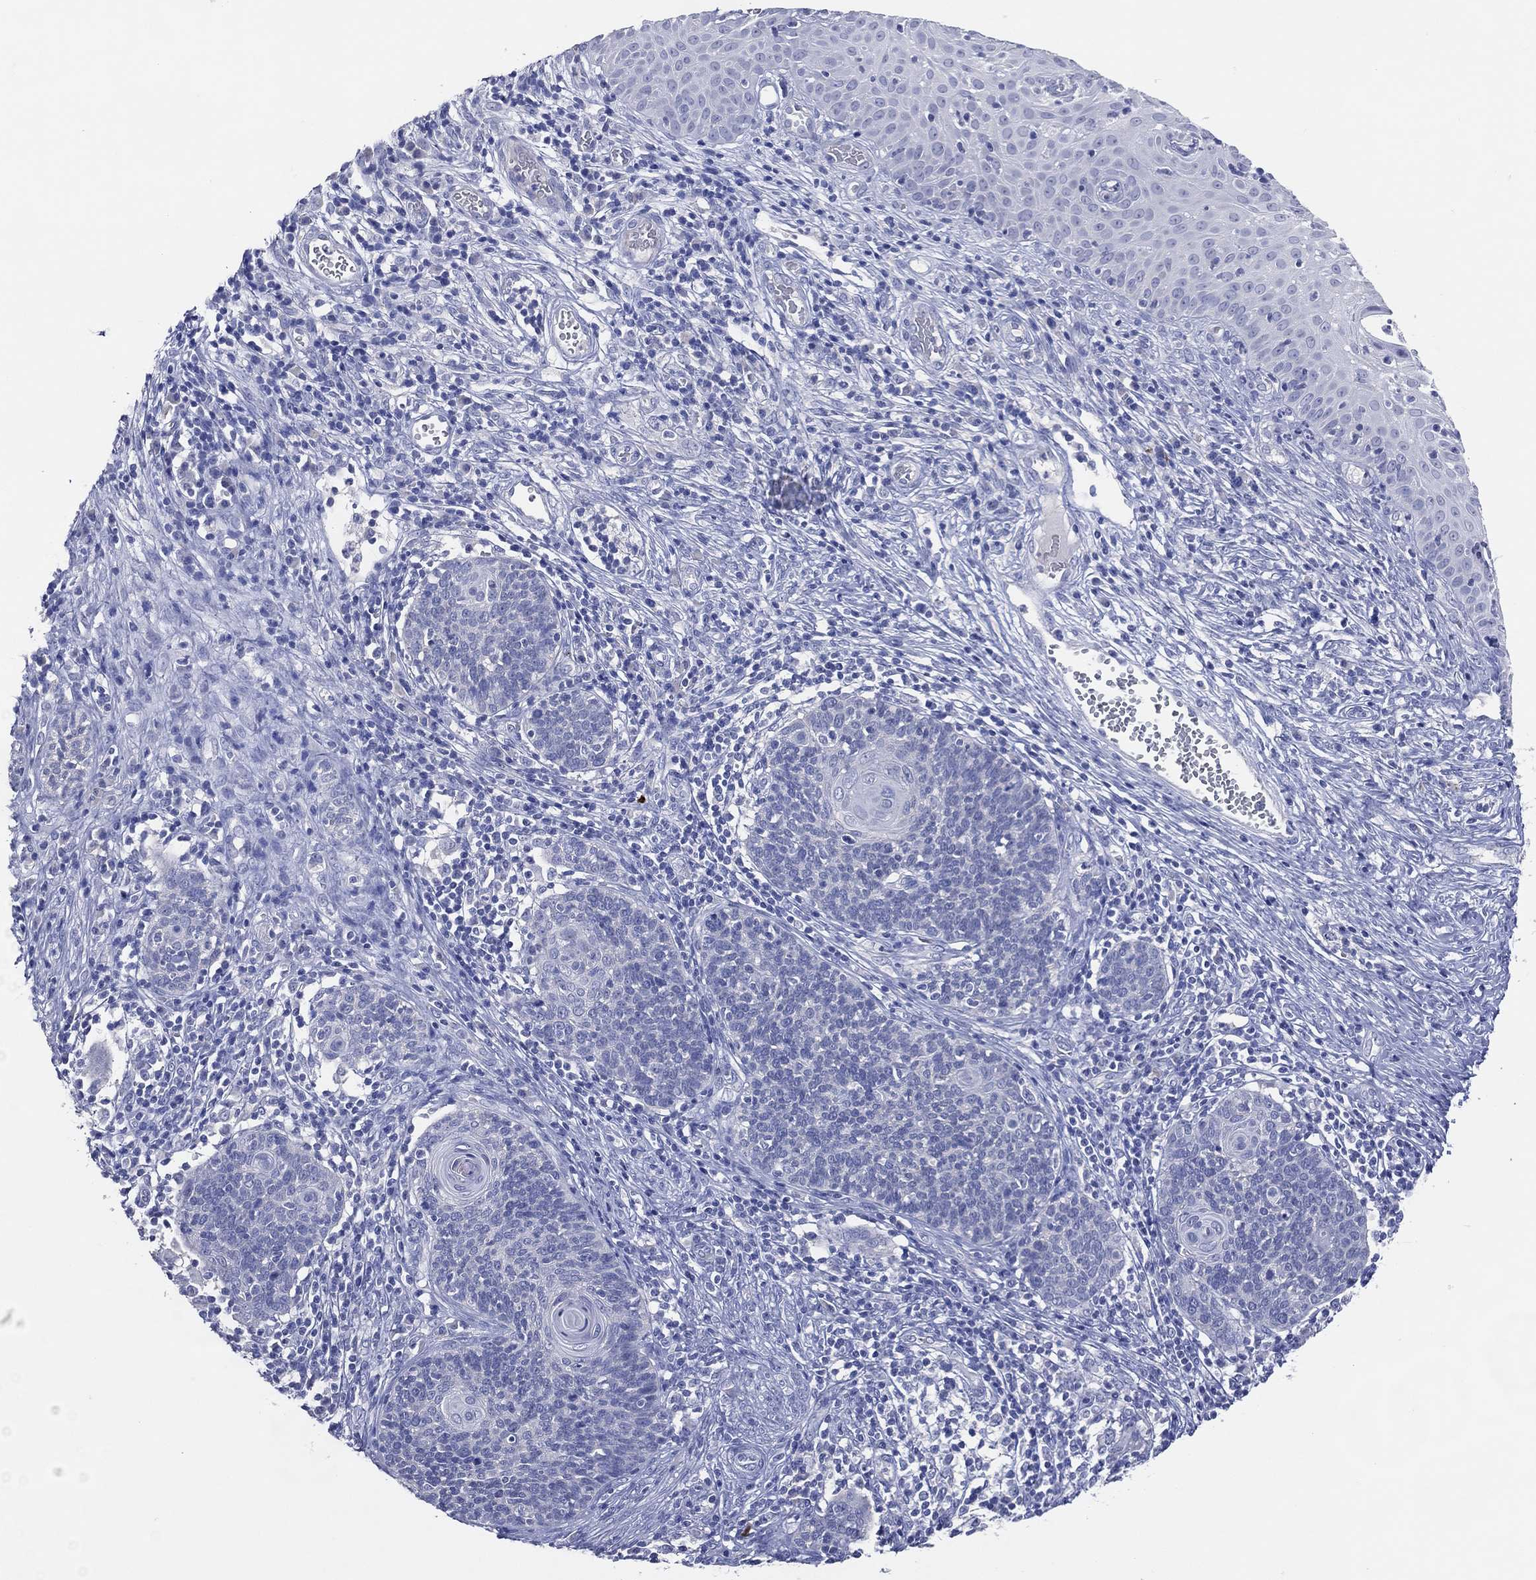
{"staining": {"intensity": "negative", "quantity": "none", "location": "none"}, "tissue": "cervical cancer", "cell_type": "Tumor cells", "image_type": "cancer", "snomed": [{"axis": "morphology", "description": "Normal tissue, NOS"}, {"axis": "morphology", "description": "Squamous cell carcinoma, NOS"}, {"axis": "topography", "description": "Cervix"}], "caption": "This is a histopathology image of IHC staining of cervical squamous cell carcinoma, which shows no positivity in tumor cells.", "gene": "DNAH6", "patient": {"sex": "female", "age": 39}}